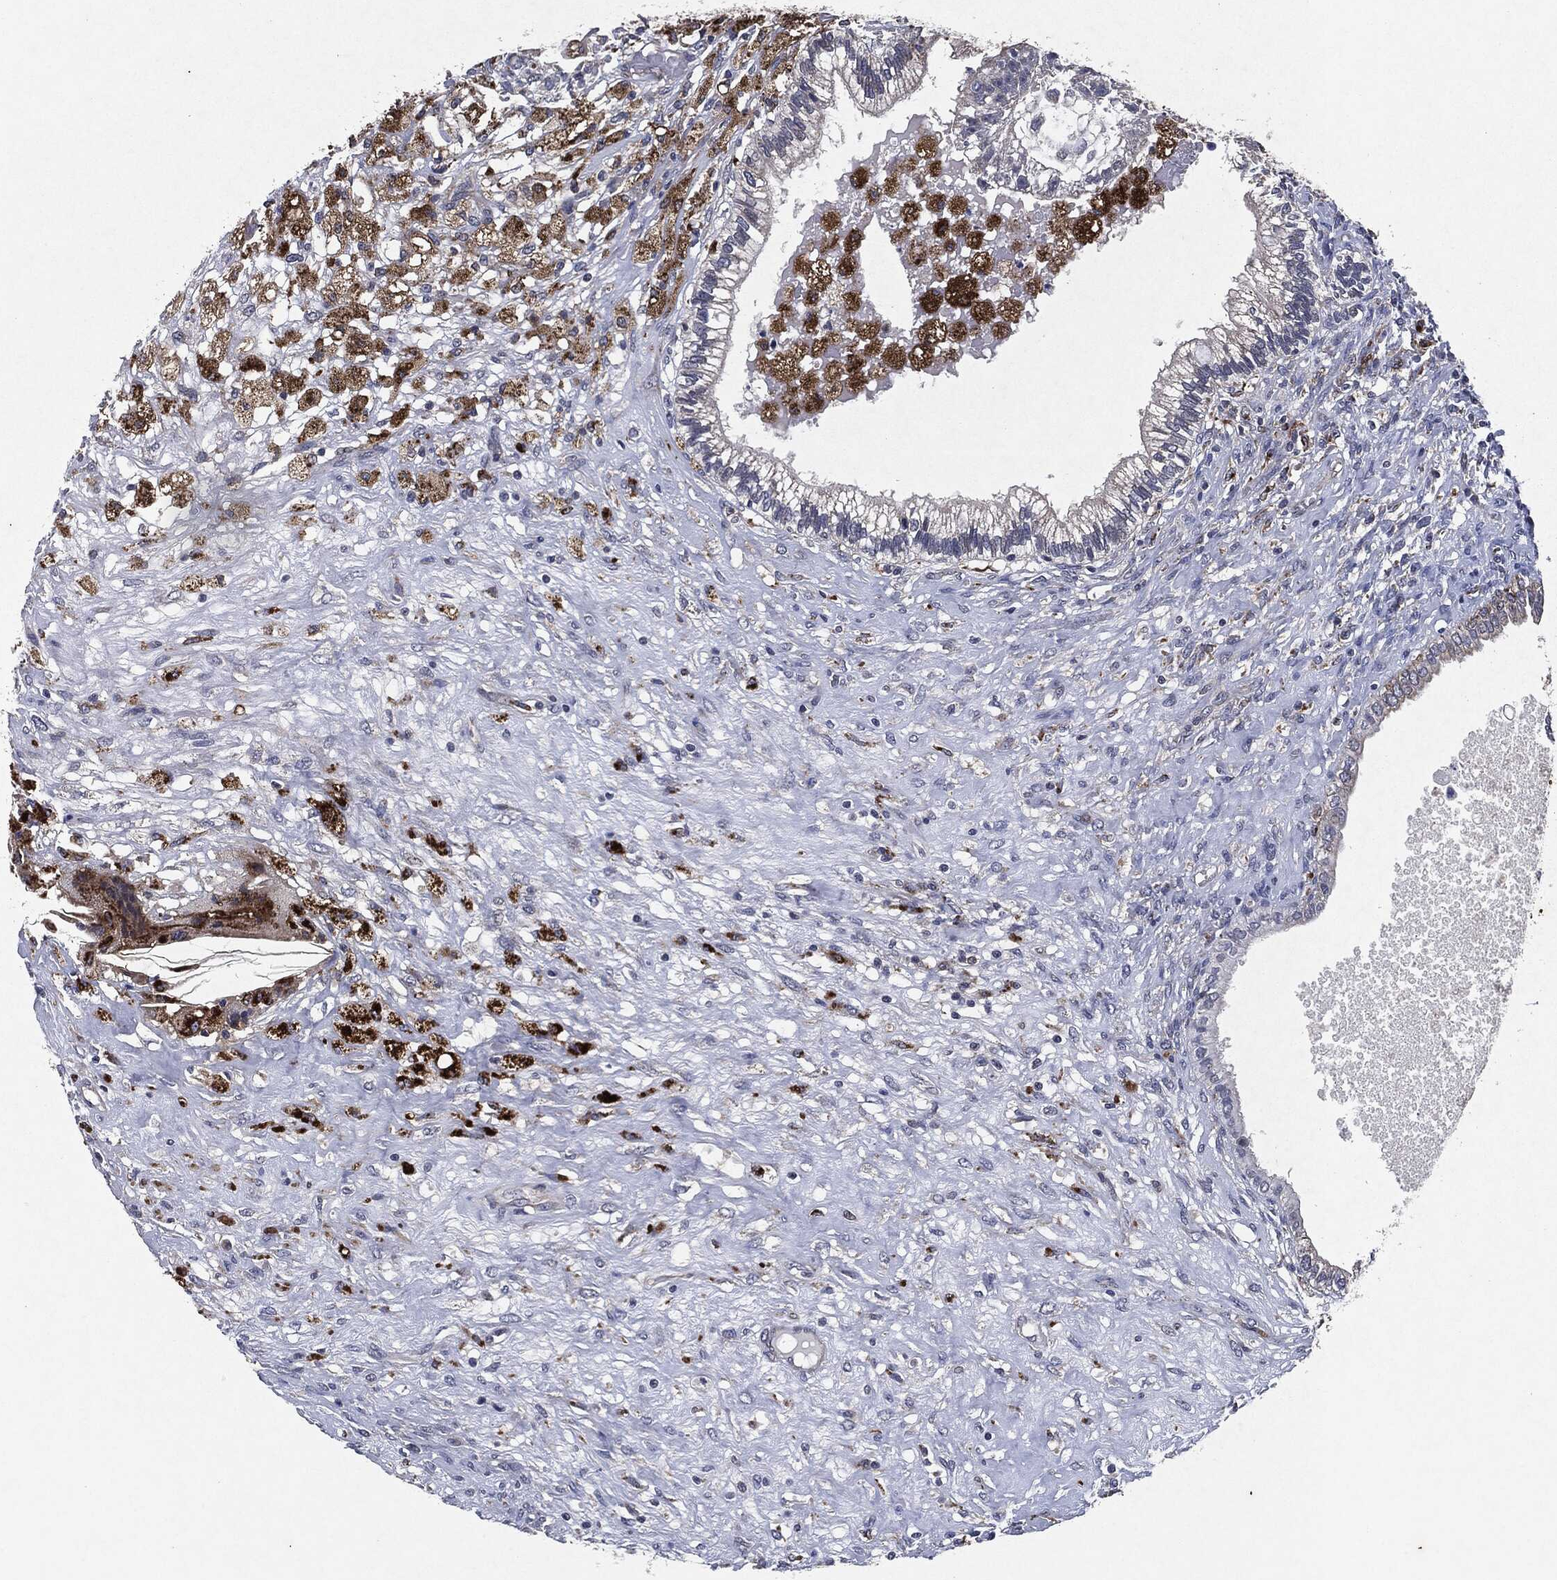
{"staining": {"intensity": "negative", "quantity": "none", "location": "none"}, "tissue": "testis cancer", "cell_type": "Tumor cells", "image_type": "cancer", "snomed": [{"axis": "morphology", "description": "Seminoma, NOS"}, {"axis": "morphology", "description": "Carcinoma, Embryonal, NOS"}, {"axis": "topography", "description": "Testis"}], "caption": "Immunohistochemistry of human seminoma (testis) displays no staining in tumor cells. (IHC, brightfield microscopy, high magnification).", "gene": "SLC31A2", "patient": {"sex": "male", "age": 41}}